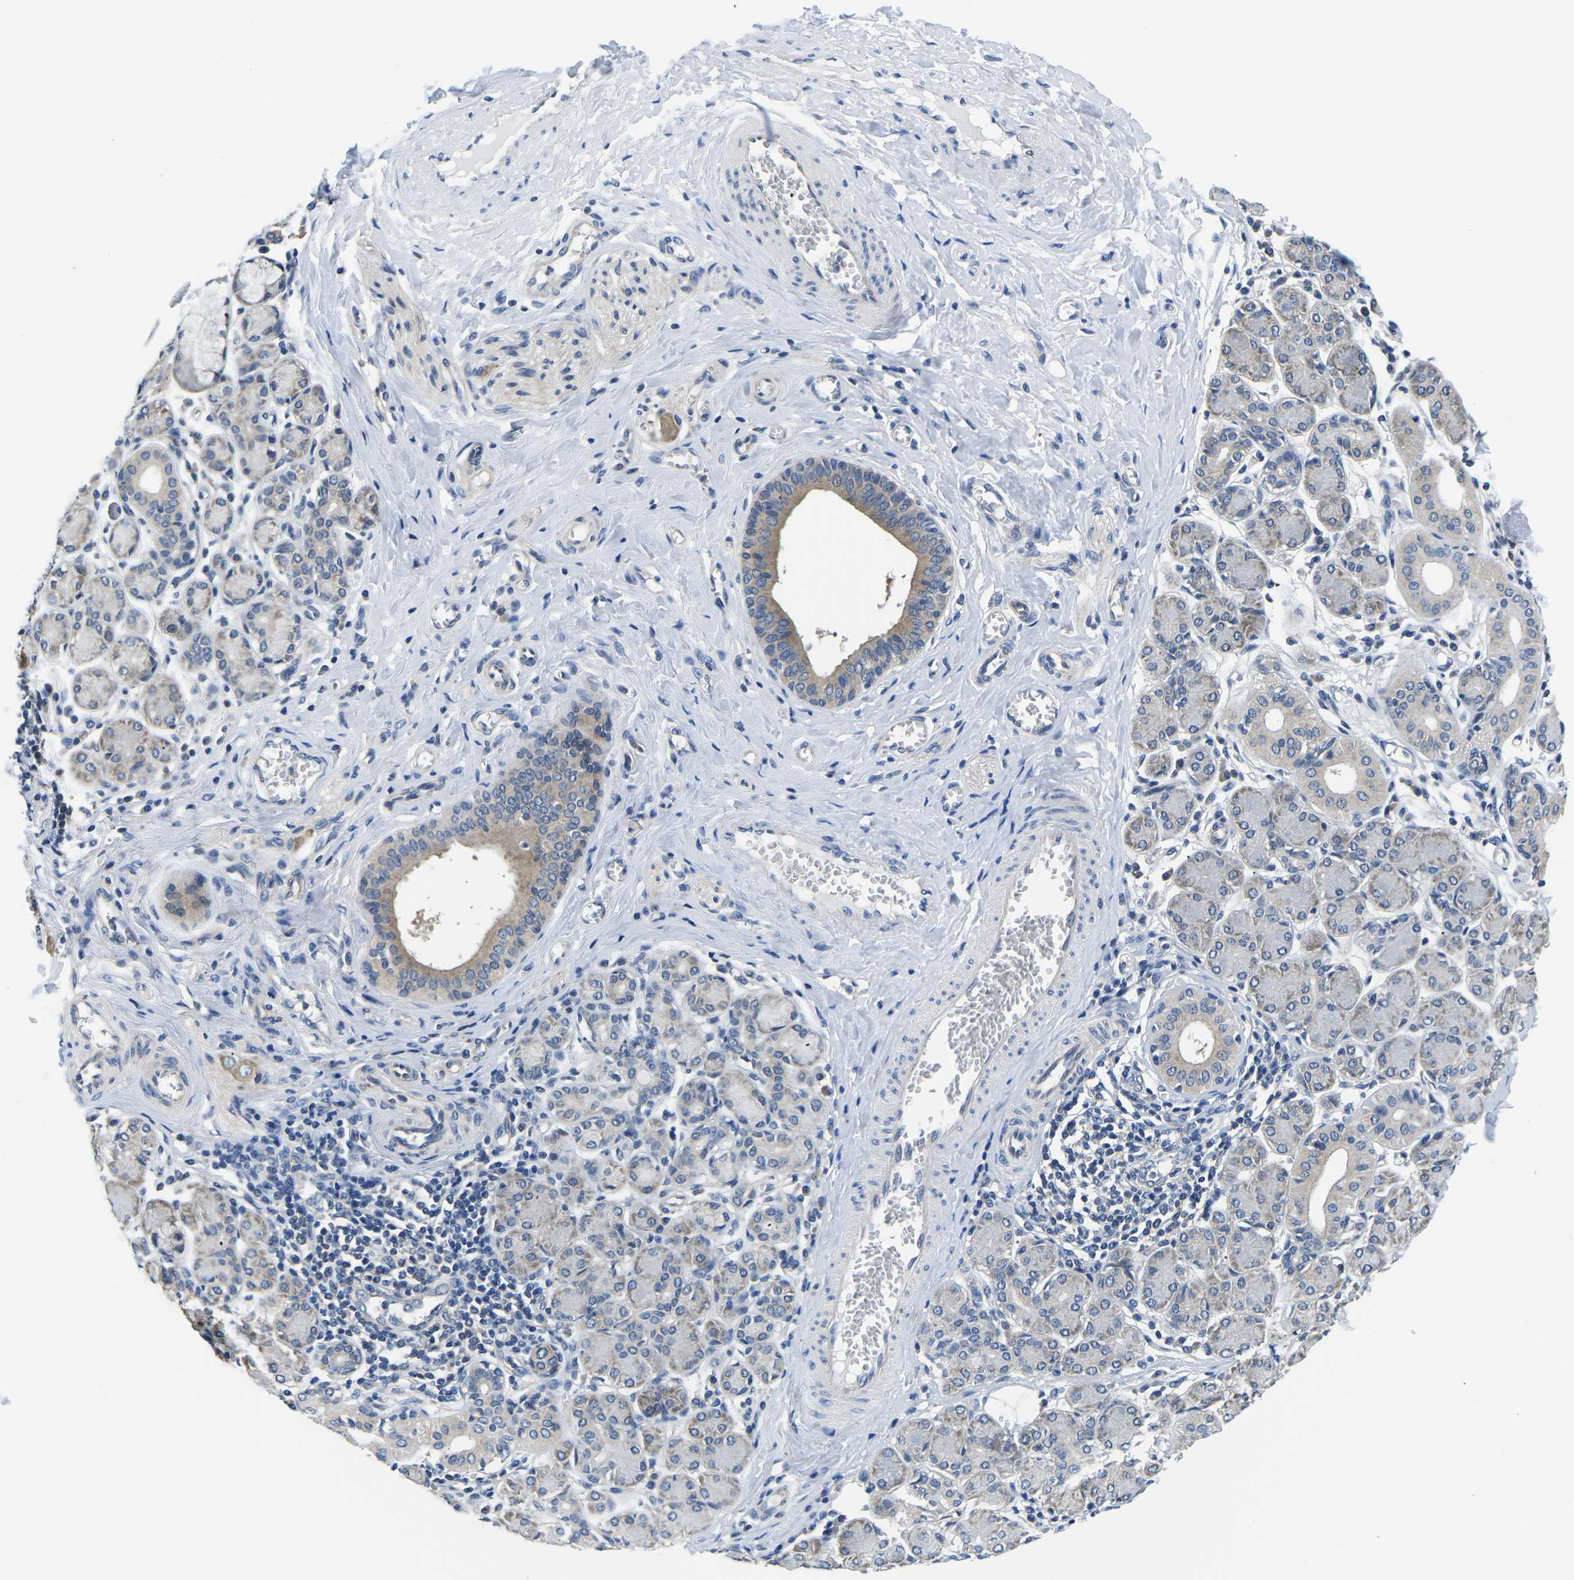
{"staining": {"intensity": "moderate", "quantity": "25%-75%", "location": "cytoplasmic/membranous"}, "tissue": "salivary gland", "cell_type": "Glandular cells", "image_type": "normal", "snomed": [{"axis": "morphology", "description": "Normal tissue, NOS"}, {"axis": "morphology", "description": "Inflammation, NOS"}, {"axis": "topography", "description": "Lymph node"}, {"axis": "topography", "description": "Salivary gland"}], "caption": "Human salivary gland stained for a protein (brown) displays moderate cytoplasmic/membranous positive positivity in approximately 25%-75% of glandular cells.", "gene": "GSK3B", "patient": {"sex": "male", "age": 3}}